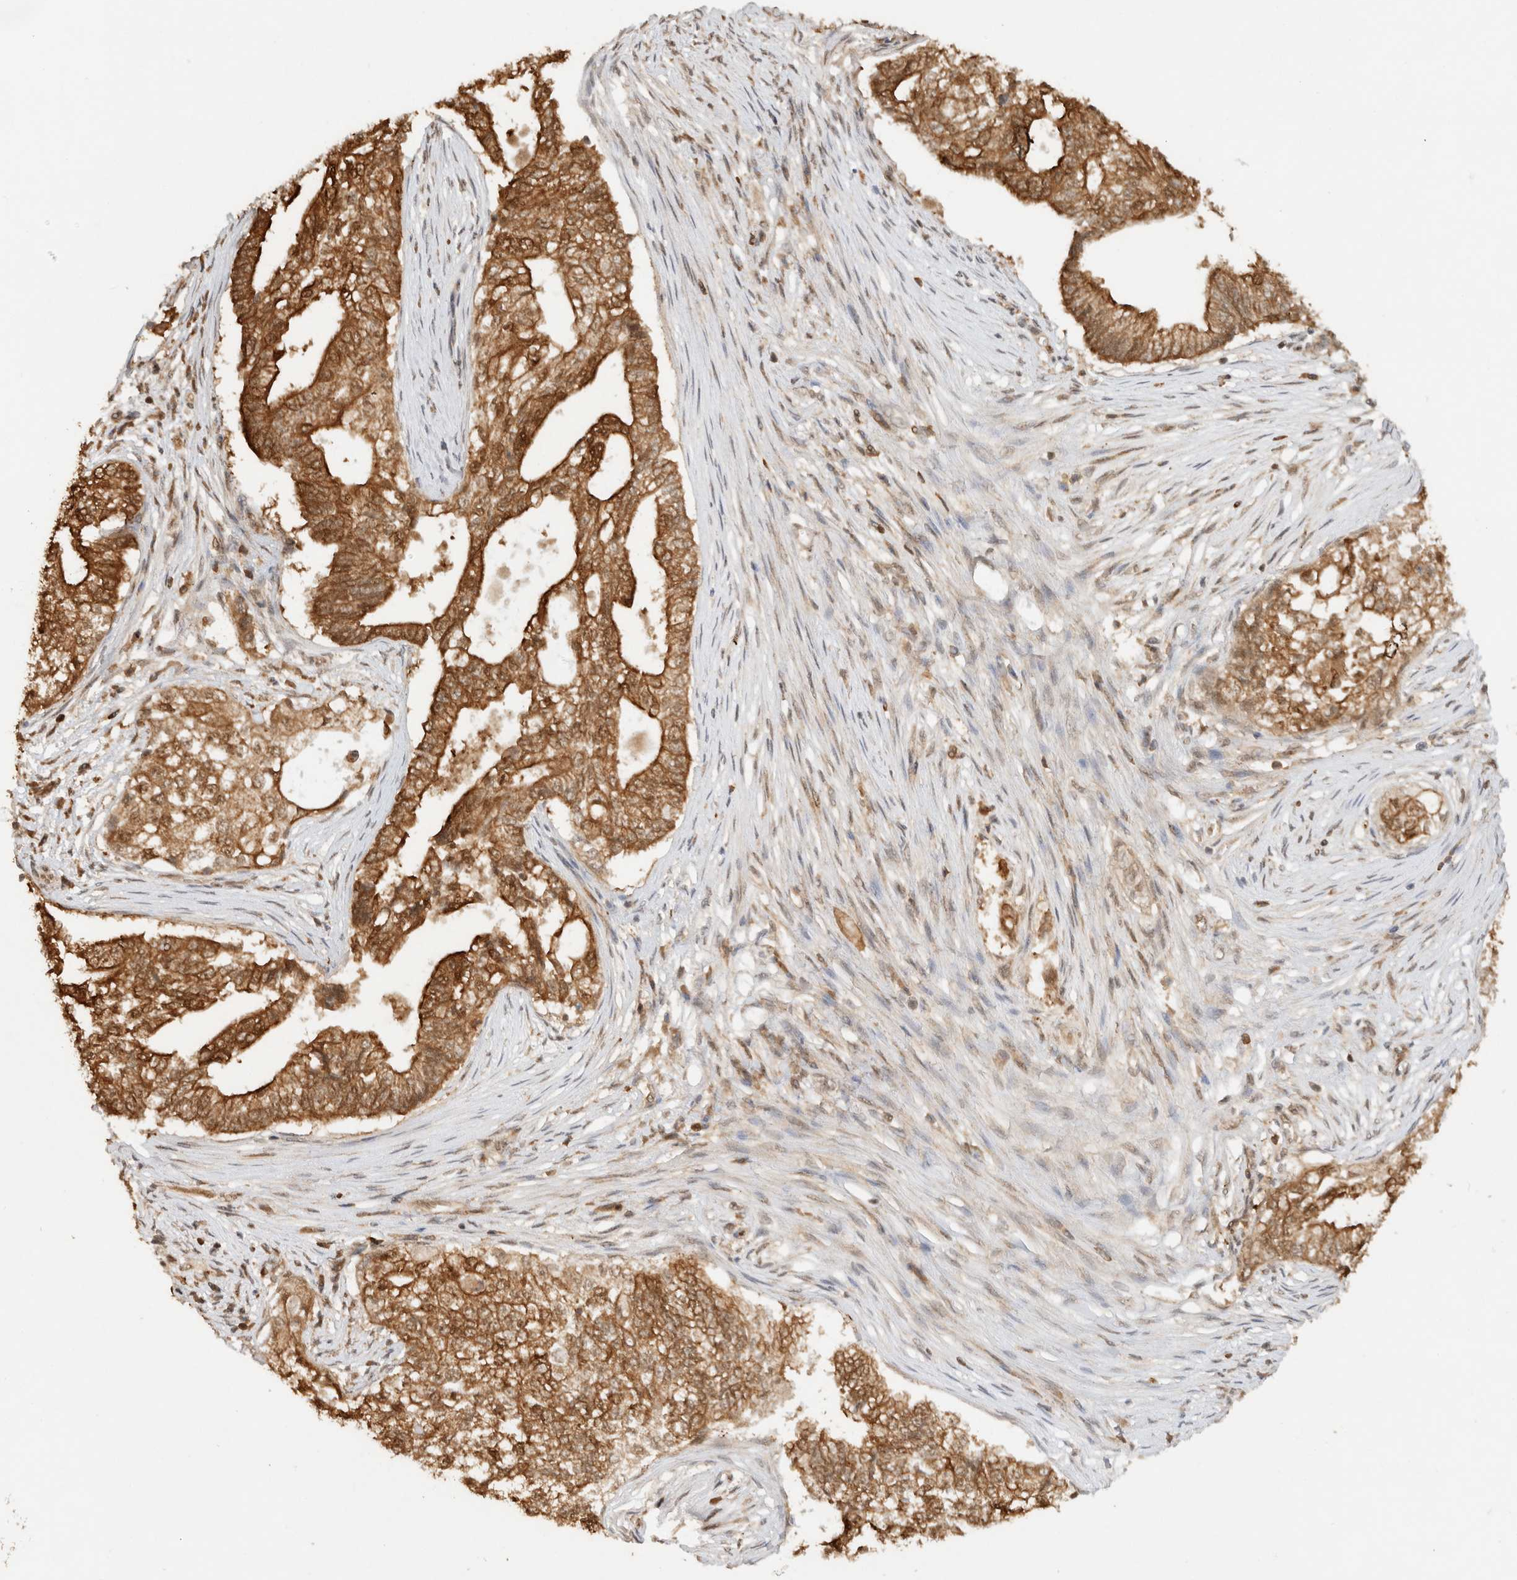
{"staining": {"intensity": "strong", "quantity": ">75%", "location": "cytoplasmic/membranous,nuclear"}, "tissue": "pancreatic cancer", "cell_type": "Tumor cells", "image_type": "cancer", "snomed": [{"axis": "morphology", "description": "Adenocarcinoma, NOS"}, {"axis": "topography", "description": "Pancreas"}], "caption": "Pancreatic cancer stained with a brown dye displays strong cytoplasmic/membranous and nuclear positive expression in about >75% of tumor cells.", "gene": "CA13", "patient": {"sex": "male", "age": 72}}